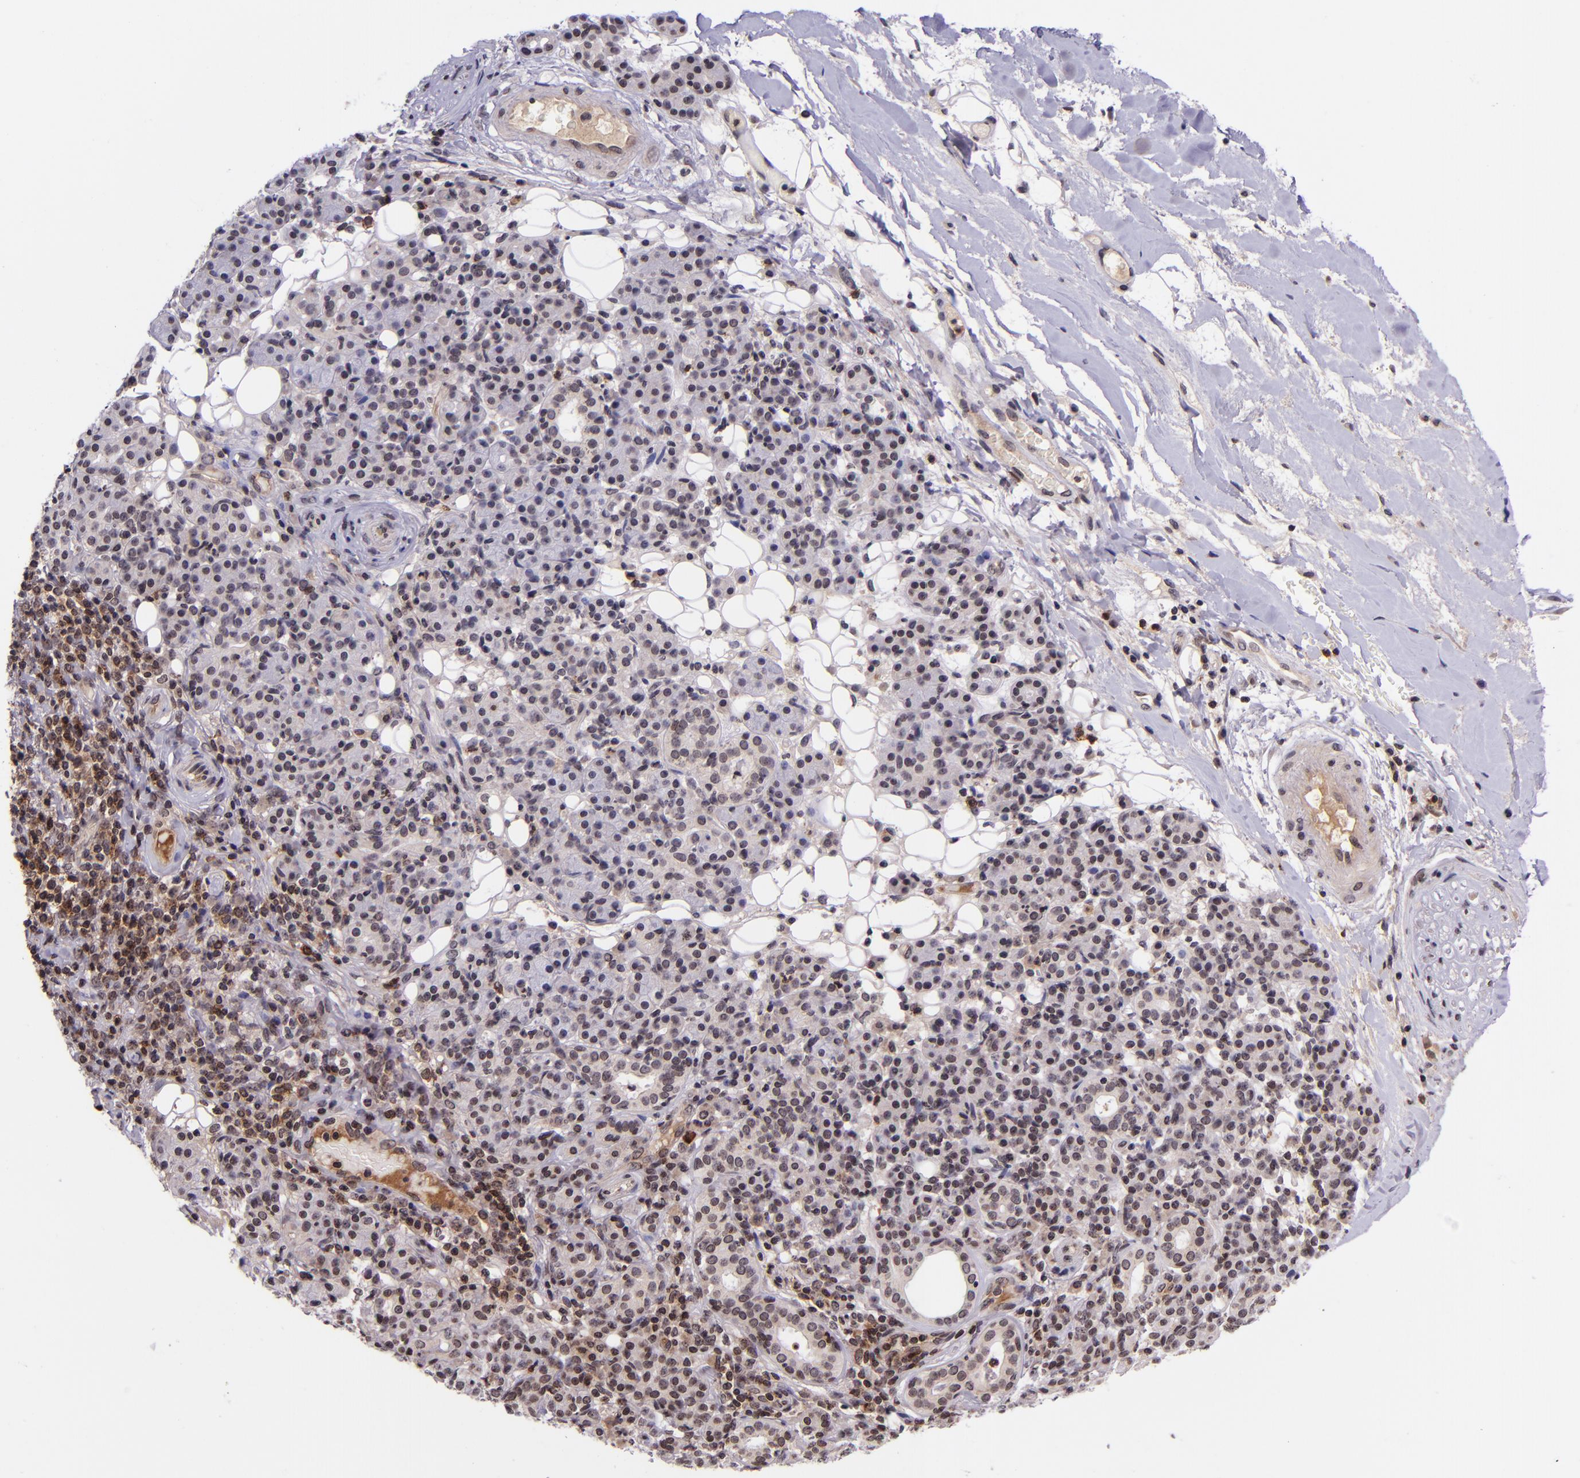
{"staining": {"intensity": "weak", "quantity": "25%-75%", "location": "cytoplasmic/membranous"}, "tissue": "skin cancer", "cell_type": "Tumor cells", "image_type": "cancer", "snomed": [{"axis": "morphology", "description": "Squamous cell carcinoma, NOS"}, {"axis": "topography", "description": "Skin"}], "caption": "IHC micrograph of neoplastic tissue: human skin cancer (squamous cell carcinoma) stained using immunohistochemistry (IHC) demonstrates low levels of weak protein expression localized specifically in the cytoplasmic/membranous of tumor cells, appearing as a cytoplasmic/membranous brown color.", "gene": "SELL", "patient": {"sex": "male", "age": 84}}